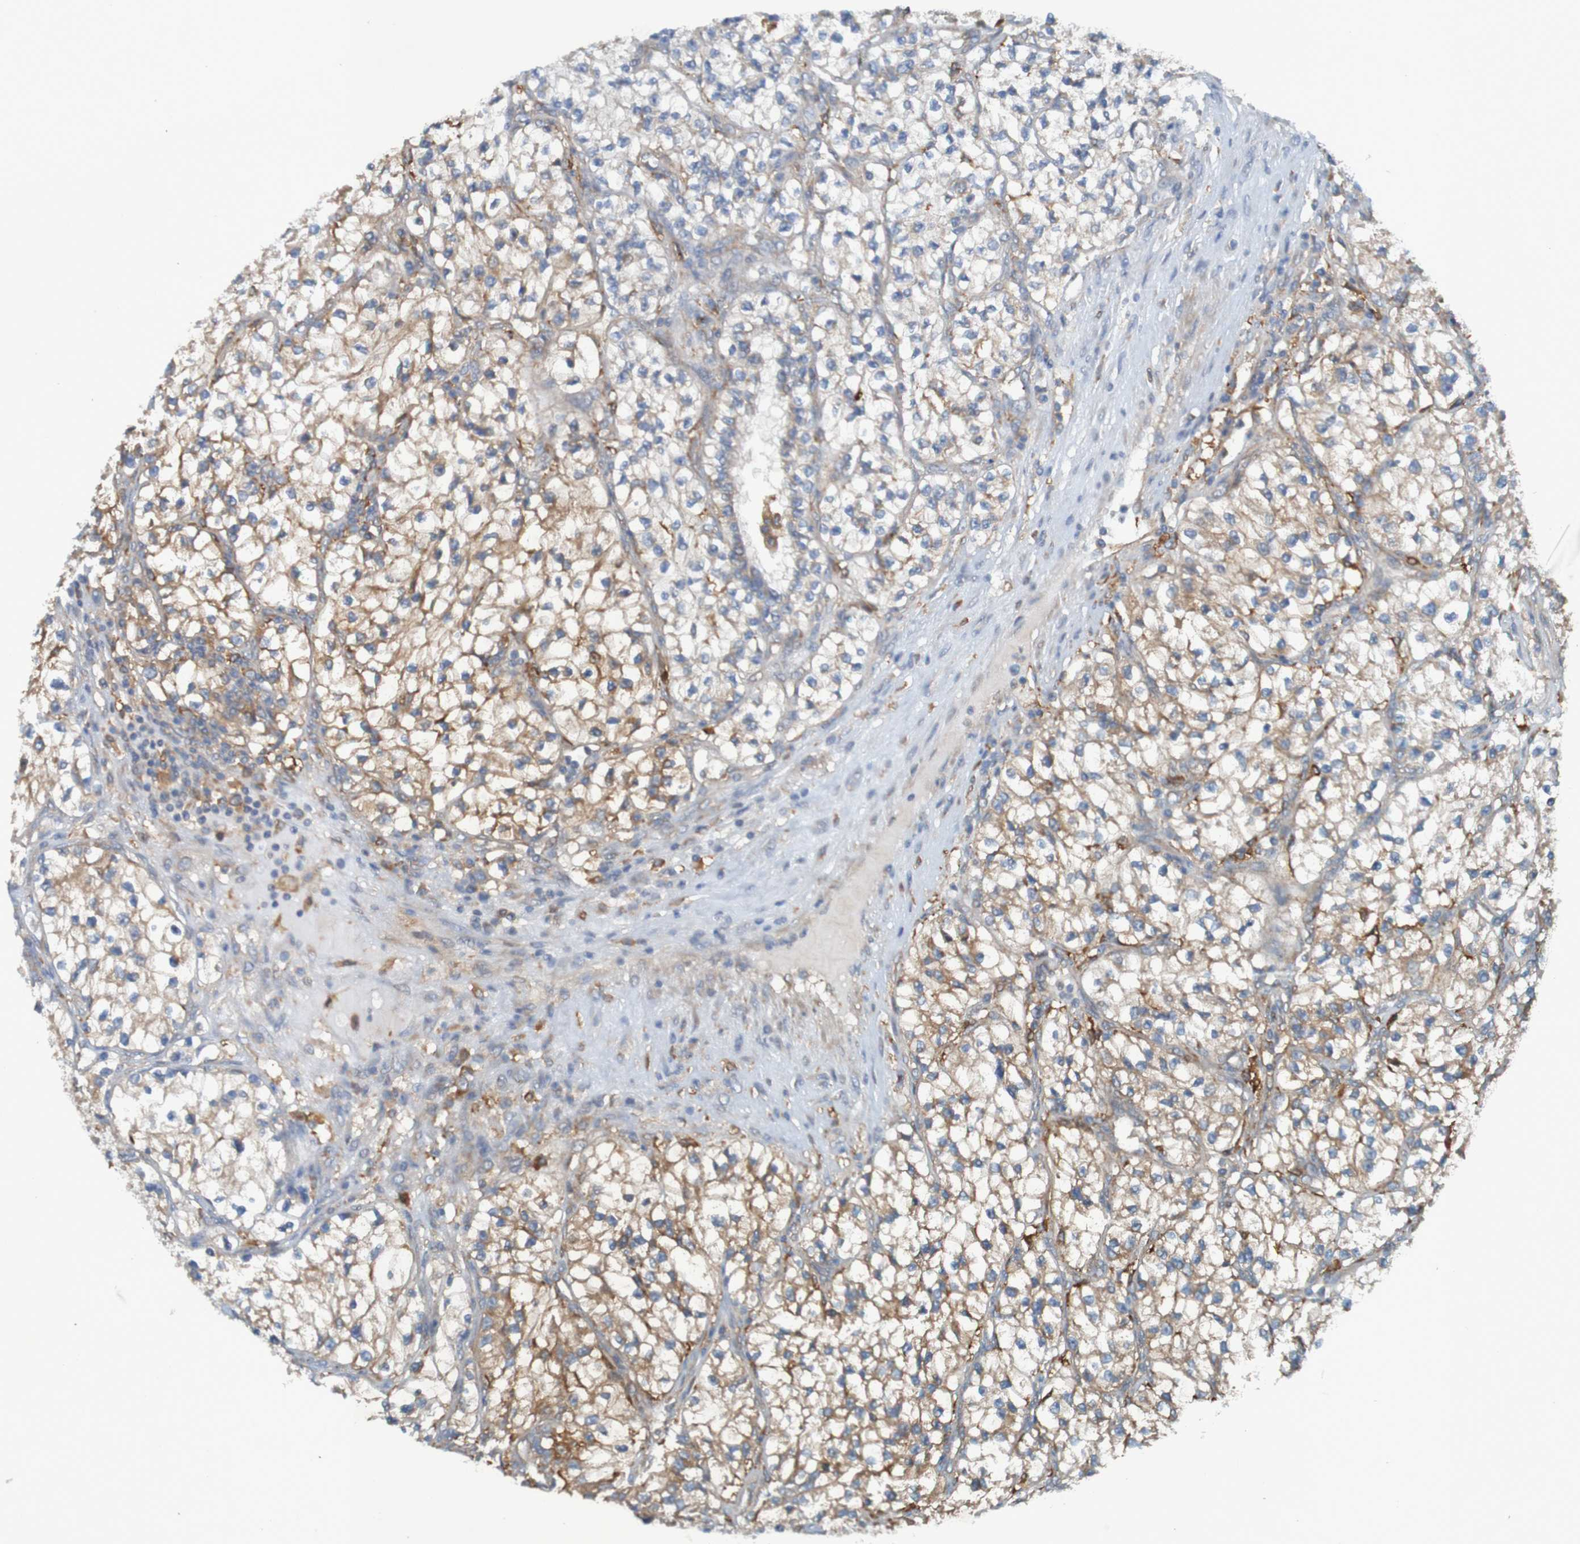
{"staining": {"intensity": "moderate", "quantity": "25%-75%", "location": "cytoplasmic/membranous"}, "tissue": "renal cancer", "cell_type": "Tumor cells", "image_type": "cancer", "snomed": [{"axis": "morphology", "description": "Adenocarcinoma, NOS"}, {"axis": "topography", "description": "Kidney"}], "caption": "Tumor cells demonstrate moderate cytoplasmic/membranous staining in about 25%-75% of cells in renal cancer.", "gene": "DNAJC4", "patient": {"sex": "female", "age": 57}}